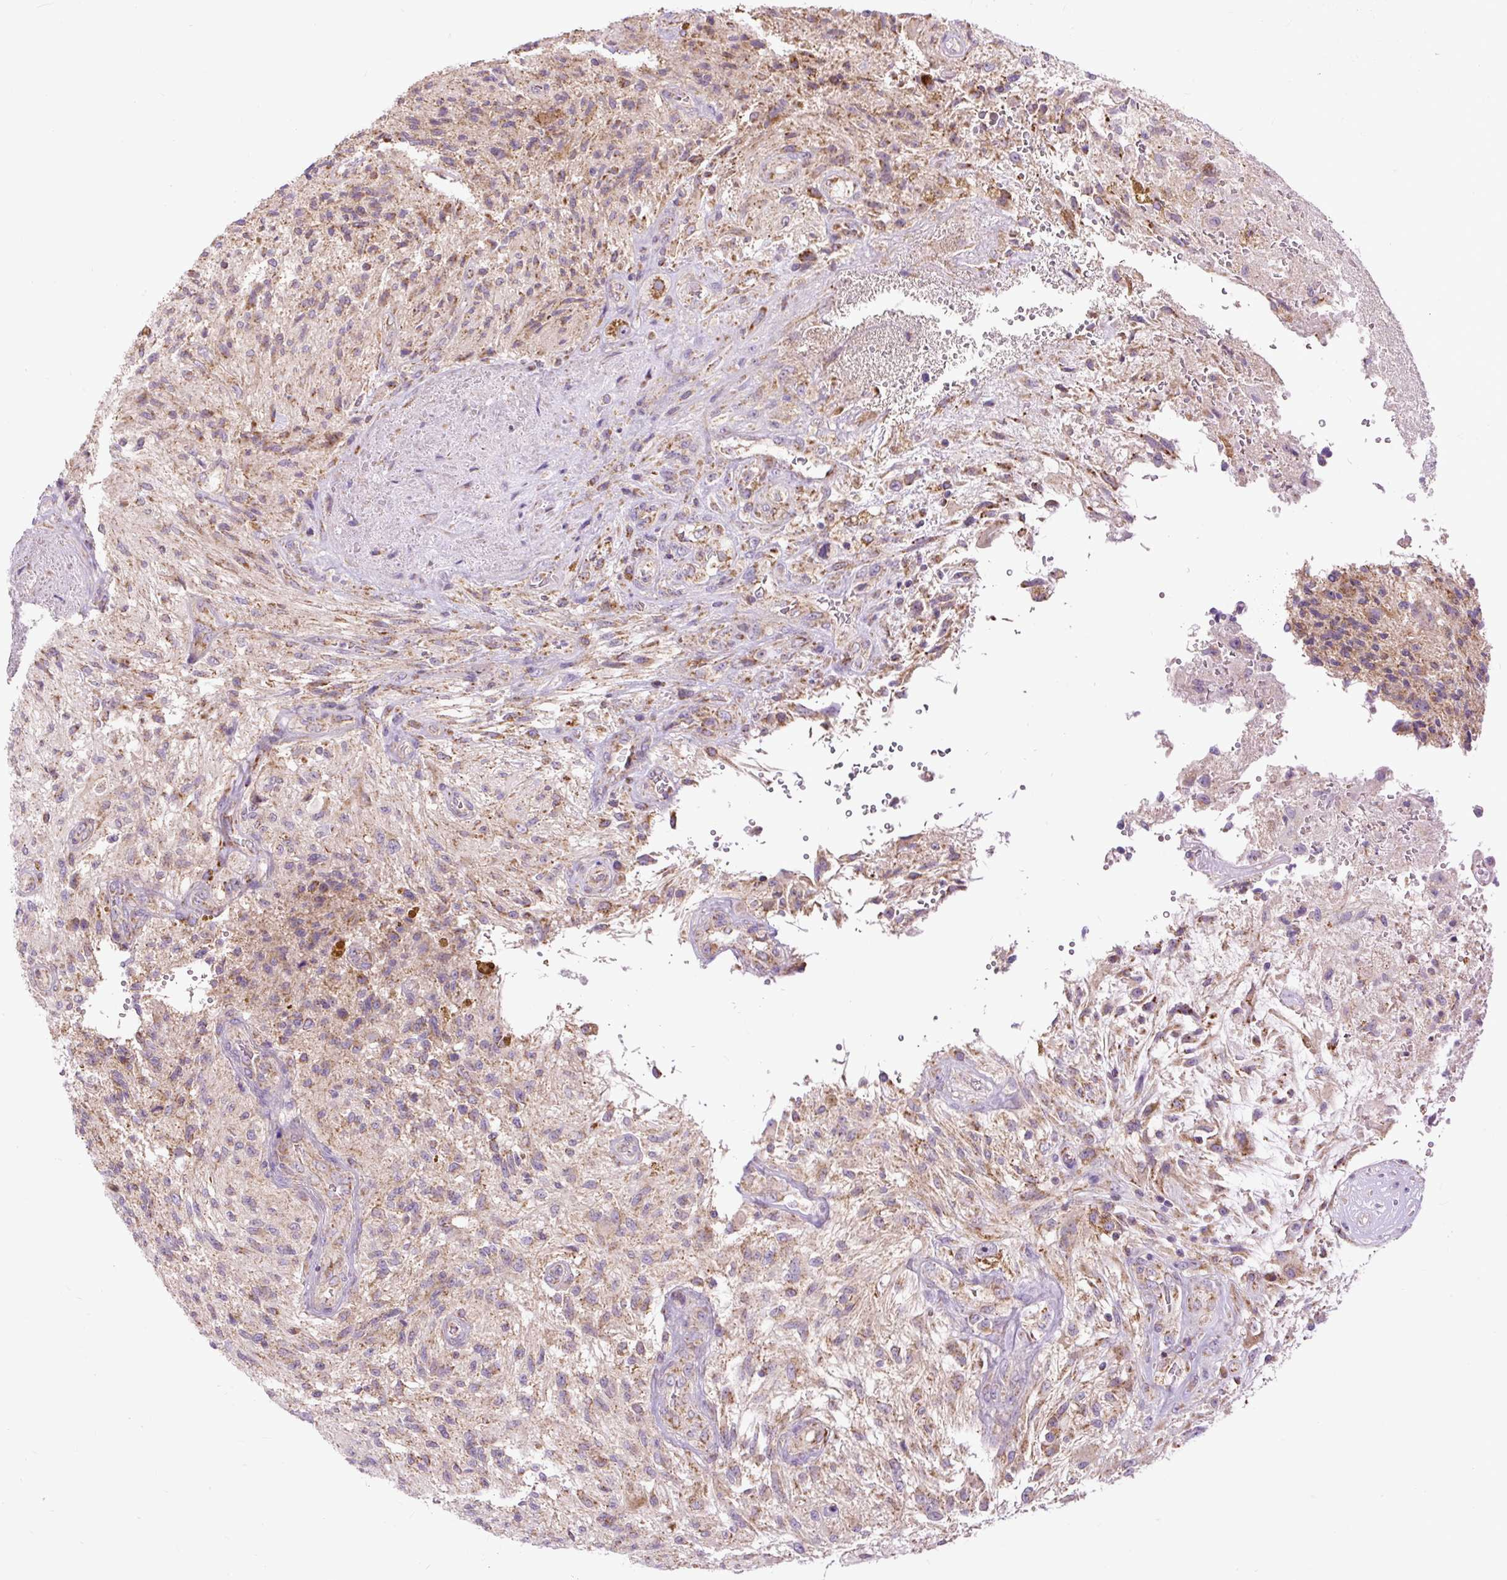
{"staining": {"intensity": "moderate", "quantity": "25%-75%", "location": "cytoplasmic/membranous"}, "tissue": "glioma", "cell_type": "Tumor cells", "image_type": "cancer", "snomed": [{"axis": "morphology", "description": "Glioma, malignant, High grade"}, {"axis": "topography", "description": "Brain"}], "caption": "Approximately 25%-75% of tumor cells in human malignant glioma (high-grade) display moderate cytoplasmic/membranous protein expression as visualized by brown immunohistochemical staining.", "gene": "TM2D3", "patient": {"sex": "male", "age": 56}}